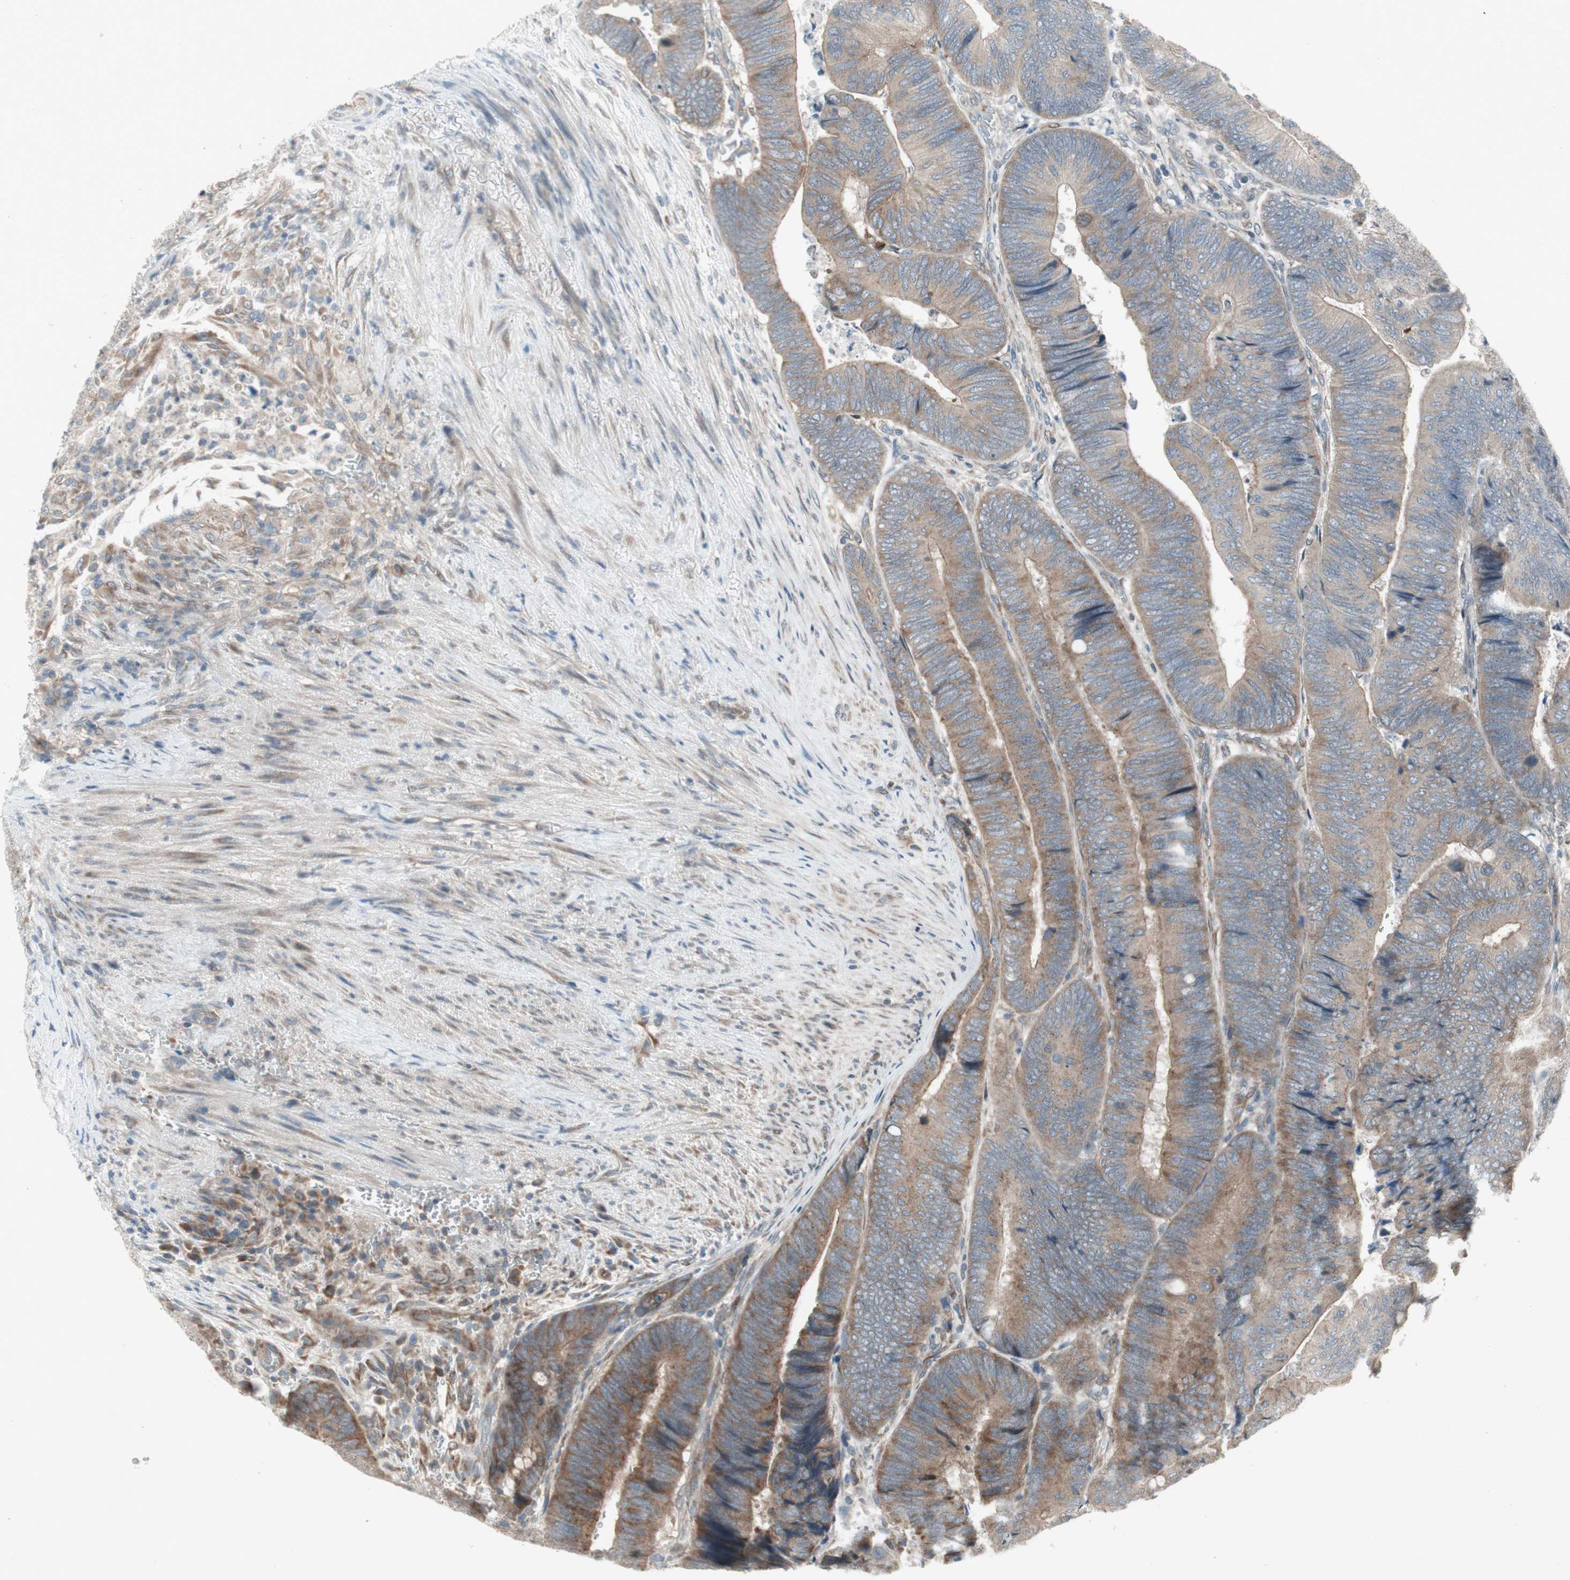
{"staining": {"intensity": "weak", "quantity": ">75%", "location": "cytoplasmic/membranous"}, "tissue": "colorectal cancer", "cell_type": "Tumor cells", "image_type": "cancer", "snomed": [{"axis": "morphology", "description": "Normal tissue, NOS"}, {"axis": "morphology", "description": "Adenocarcinoma, NOS"}, {"axis": "topography", "description": "Rectum"}, {"axis": "topography", "description": "Peripheral nerve tissue"}], "caption": "There is low levels of weak cytoplasmic/membranous expression in tumor cells of colorectal adenocarcinoma, as demonstrated by immunohistochemical staining (brown color).", "gene": "PANK2", "patient": {"sex": "male", "age": 92}}